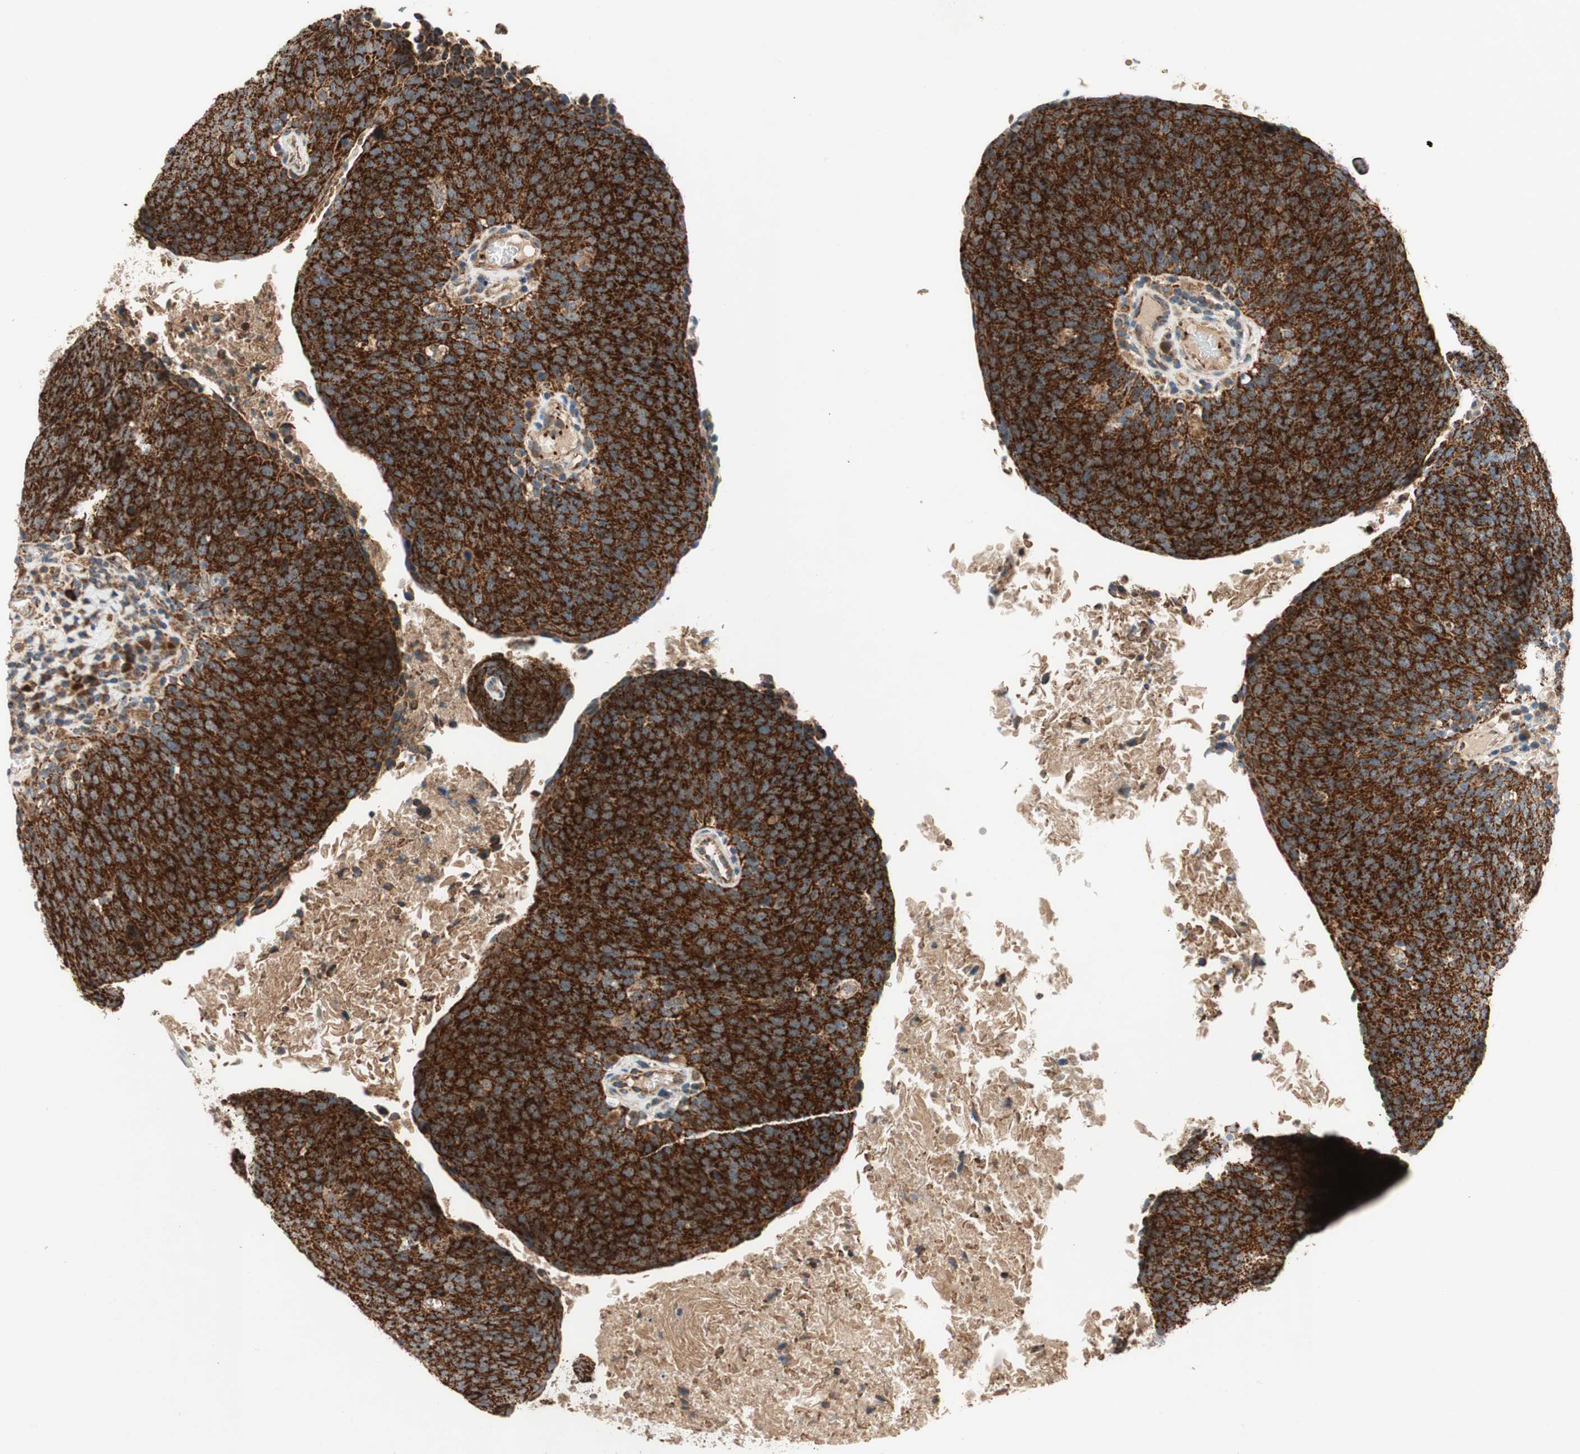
{"staining": {"intensity": "strong", "quantity": ">75%", "location": "cytoplasmic/membranous"}, "tissue": "head and neck cancer", "cell_type": "Tumor cells", "image_type": "cancer", "snomed": [{"axis": "morphology", "description": "Squamous cell carcinoma, NOS"}, {"axis": "morphology", "description": "Squamous cell carcinoma, metastatic, NOS"}, {"axis": "topography", "description": "Lymph node"}, {"axis": "topography", "description": "Head-Neck"}], "caption": "Immunohistochemistry (IHC) photomicrograph of neoplastic tissue: head and neck metastatic squamous cell carcinoma stained using immunohistochemistry reveals high levels of strong protein expression localized specifically in the cytoplasmic/membranous of tumor cells, appearing as a cytoplasmic/membranous brown color.", "gene": "AKAP1", "patient": {"sex": "male", "age": 62}}